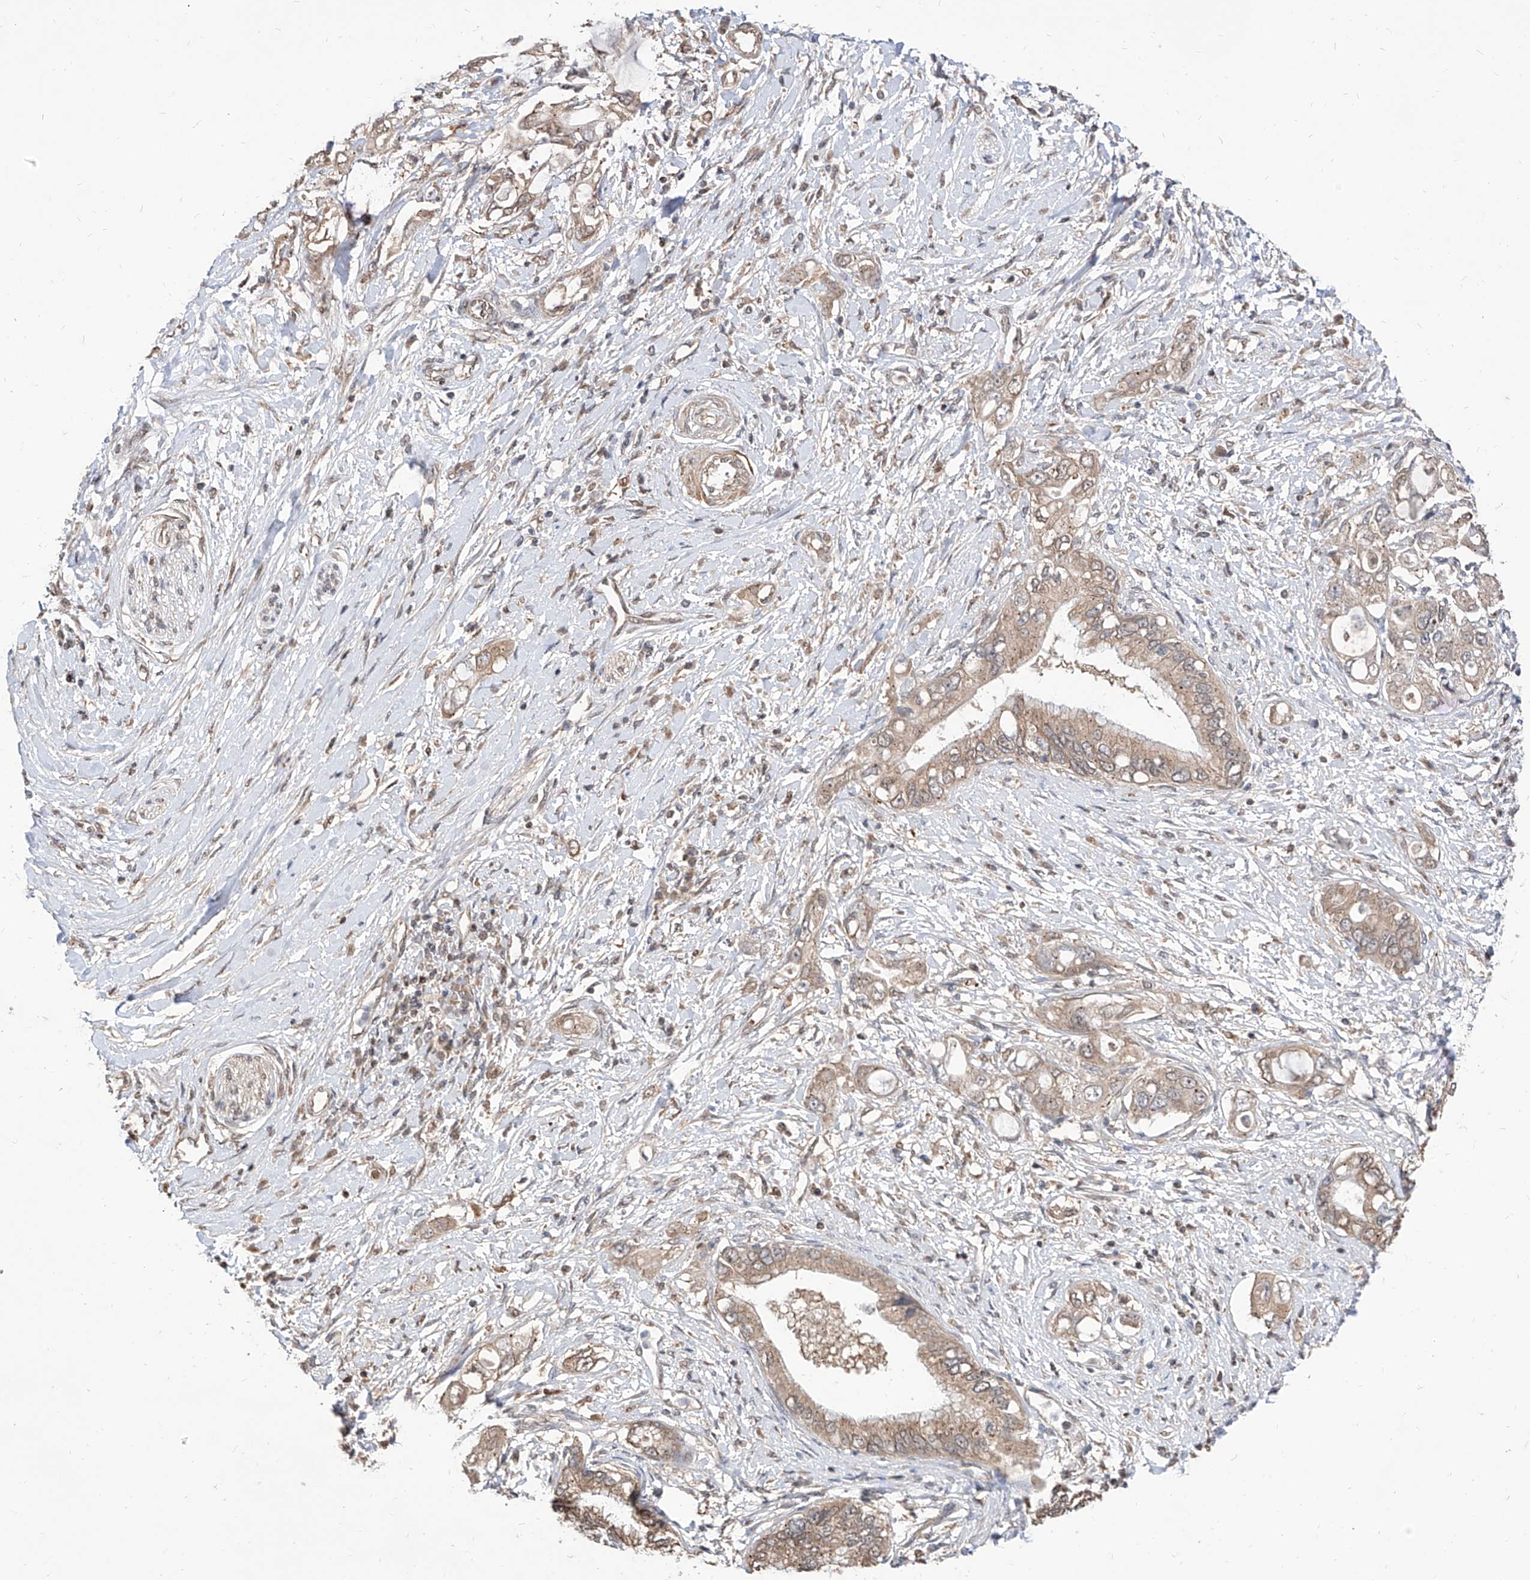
{"staining": {"intensity": "weak", "quantity": ">75%", "location": "cytoplasmic/membranous"}, "tissue": "pancreatic cancer", "cell_type": "Tumor cells", "image_type": "cancer", "snomed": [{"axis": "morphology", "description": "Inflammation, NOS"}, {"axis": "morphology", "description": "Adenocarcinoma, NOS"}, {"axis": "topography", "description": "Pancreas"}], "caption": "Protein expression analysis of human adenocarcinoma (pancreatic) reveals weak cytoplasmic/membranous staining in about >75% of tumor cells. Nuclei are stained in blue.", "gene": "C8orf82", "patient": {"sex": "female", "age": 56}}